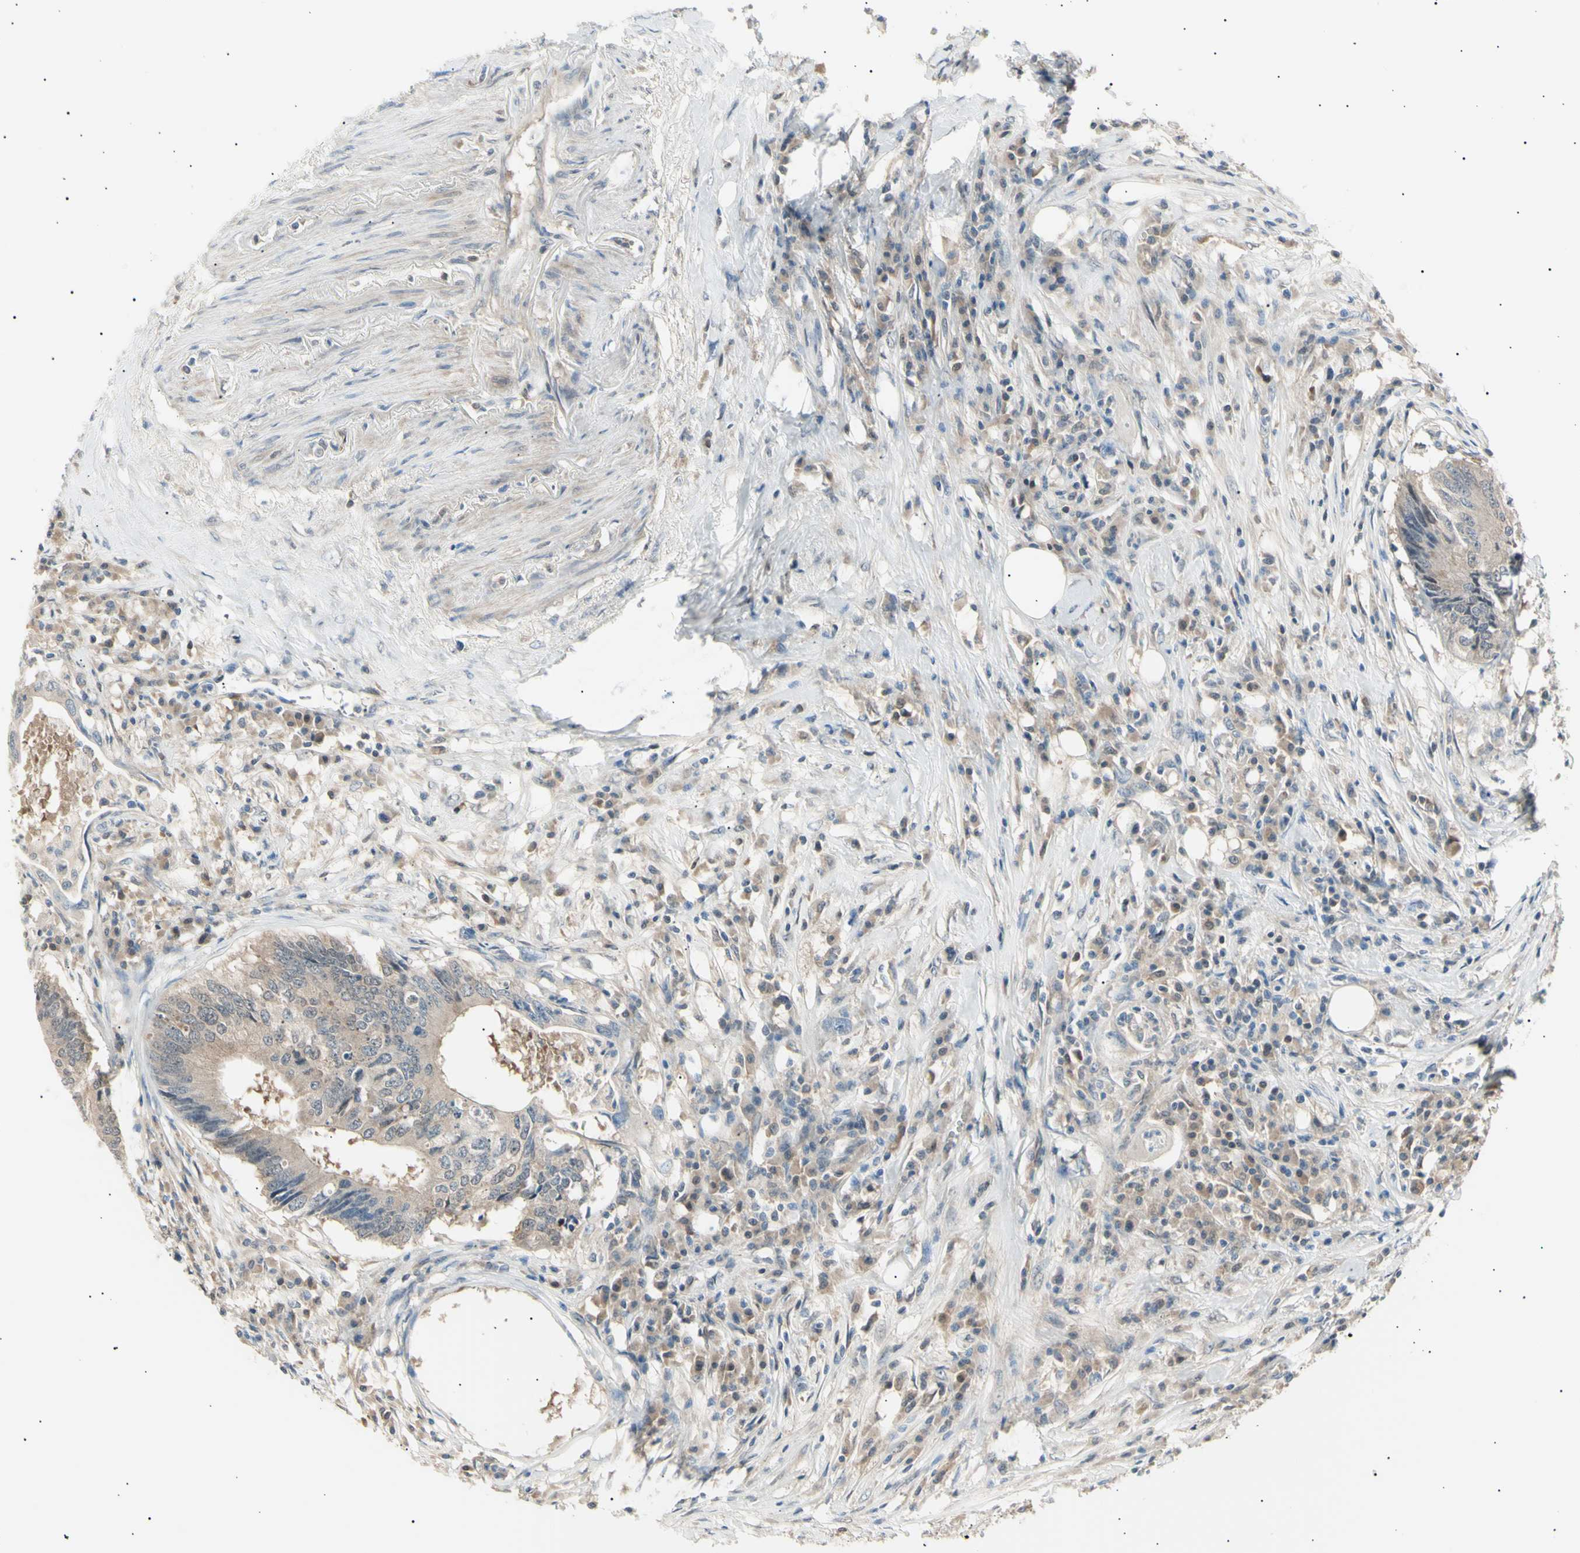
{"staining": {"intensity": "weak", "quantity": ">75%", "location": "cytoplasmic/membranous"}, "tissue": "colorectal cancer", "cell_type": "Tumor cells", "image_type": "cancer", "snomed": [{"axis": "morphology", "description": "Adenocarcinoma, NOS"}, {"axis": "topography", "description": "Colon"}], "caption": "DAB immunohistochemical staining of human colorectal cancer (adenocarcinoma) demonstrates weak cytoplasmic/membranous protein positivity in approximately >75% of tumor cells.", "gene": "LHPP", "patient": {"sex": "male", "age": 71}}